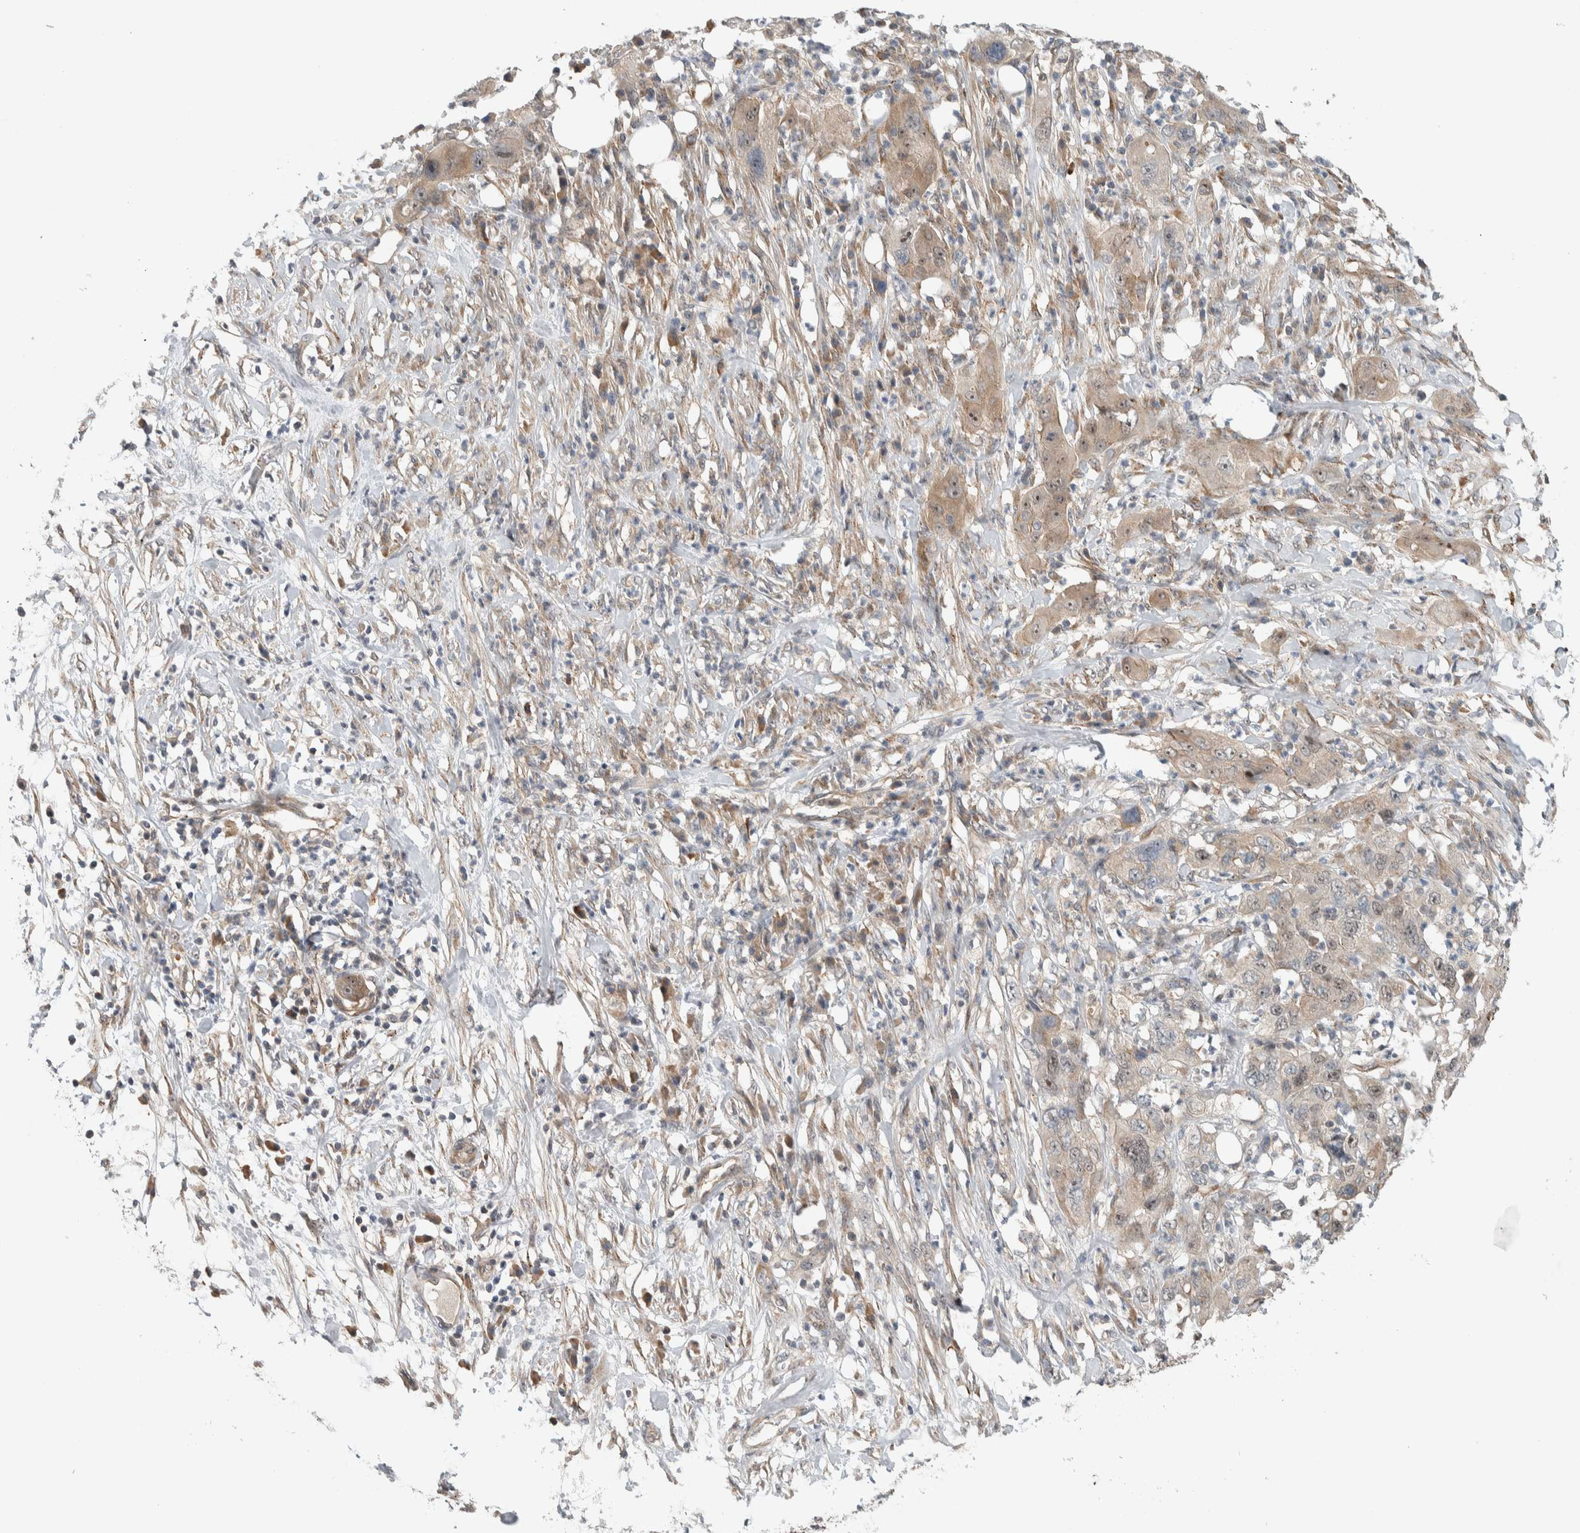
{"staining": {"intensity": "weak", "quantity": ">75%", "location": "cytoplasmic/membranous,nuclear"}, "tissue": "pancreatic cancer", "cell_type": "Tumor cells", "image_type": "cancer", "snomed": [{"axis": "morphology", "description": "Adenocarcinoma, NOS"}, {"axis": "topography", "description": "Pancreas"}], "caption": "Immunohistochemistry (IHC) of adenocarcinoma (pancreatic) demonstrates low levels of weak cytoplasmic/membranous and nuclear positivity in approximately >75% of tumor cells.", "gene": "MPRIP", "patient": {"sex": "female", "age": 78}}